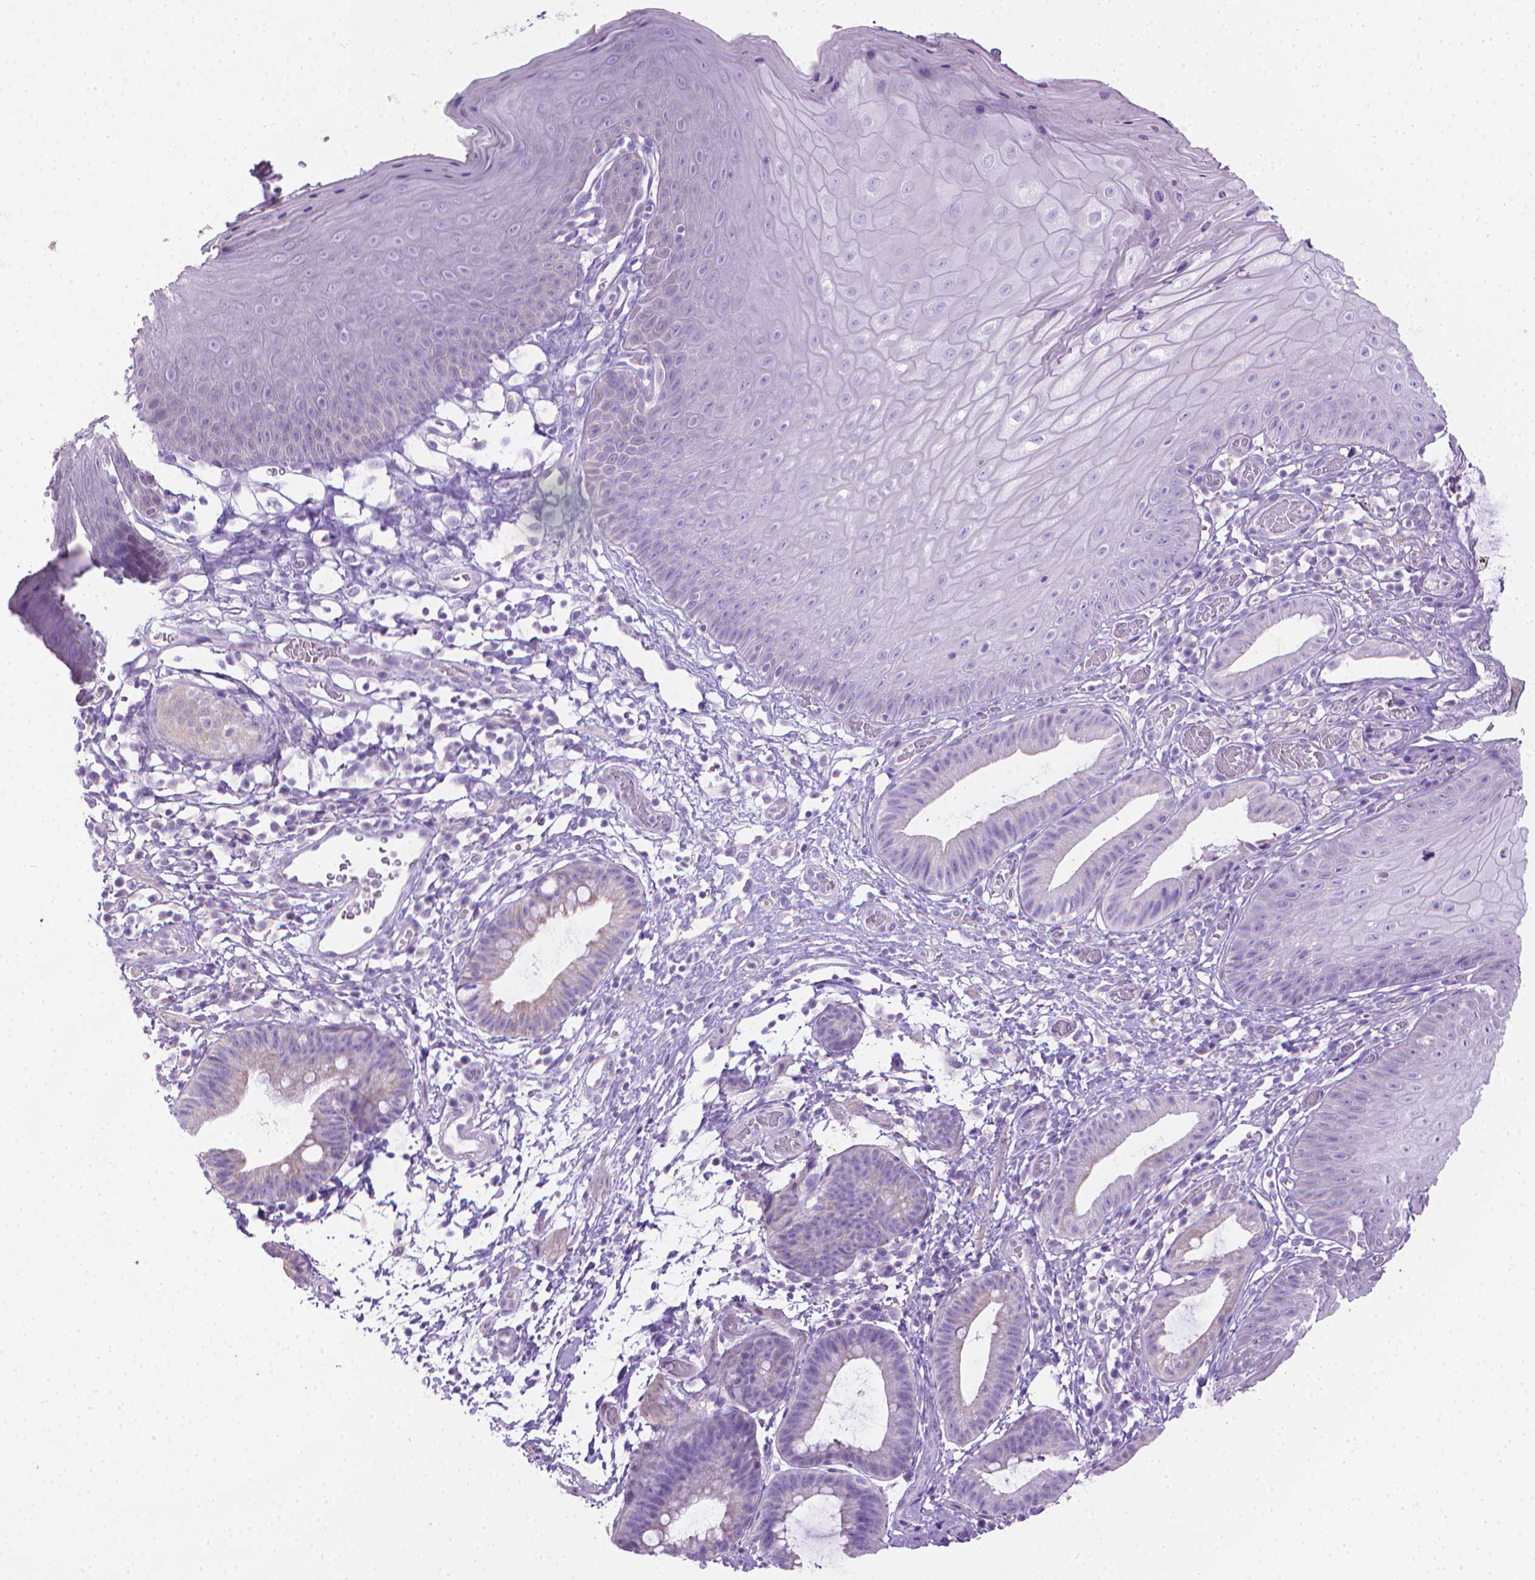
{"staining": {"intensity": "negative", "quantity": "none", "location": "none"}, "tissue": "skin", "cell_type": "Epidermal cells", "image_type": "normal", "snomed": [{"axis": "morphology", "description": "Normal tissue, NOS"}, {"axis": "topography", "description": "Anal"}], "caption": "Protein analysis of normal skin reveals no significant positivity in epidermal cells.", "gene": "PNMA2", "patient": {"sex": "male", "age": 53}}